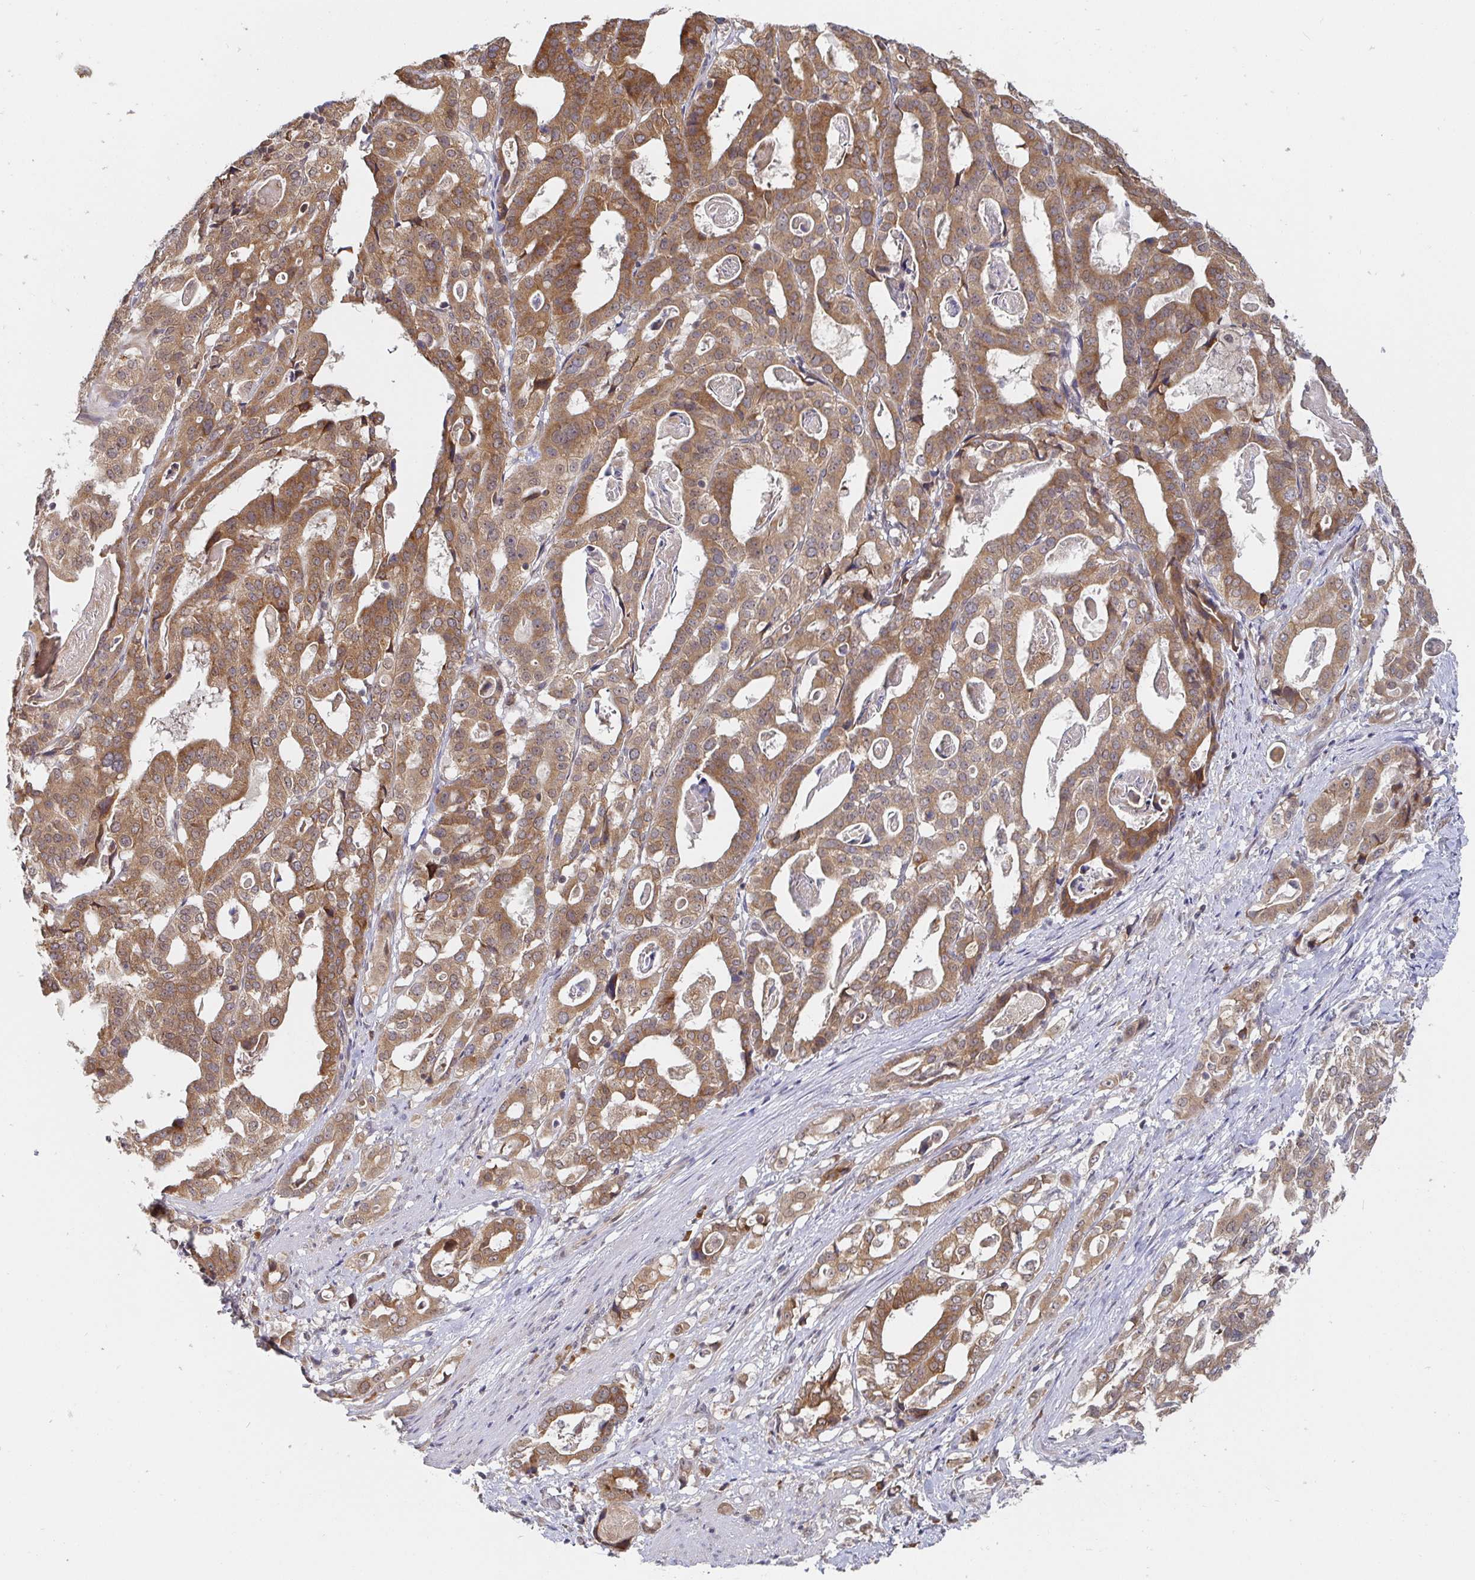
{"staining": {"intensity": "moderate", "quantity": ">75%", "location": "cytoplasmic/membranous"}, "tissue": "stomach cancer", "cell_type": "Tumor cells", "image_type": "cancer", "snomed": [{"axis": "morphology", "description": "Adenocarcinoma, NOS"}, {"axis": "topography", "description": "Stomach"}], "caption": "Approximately >75% of tumor cells in stomach cancer (adenocarcinoma) display moderate cytoplasmic/membranous protein staining as visualized by brown immunohistochemical staining.", "gene": "ALG1", "patient": {"sex": "male", "age": 48}}